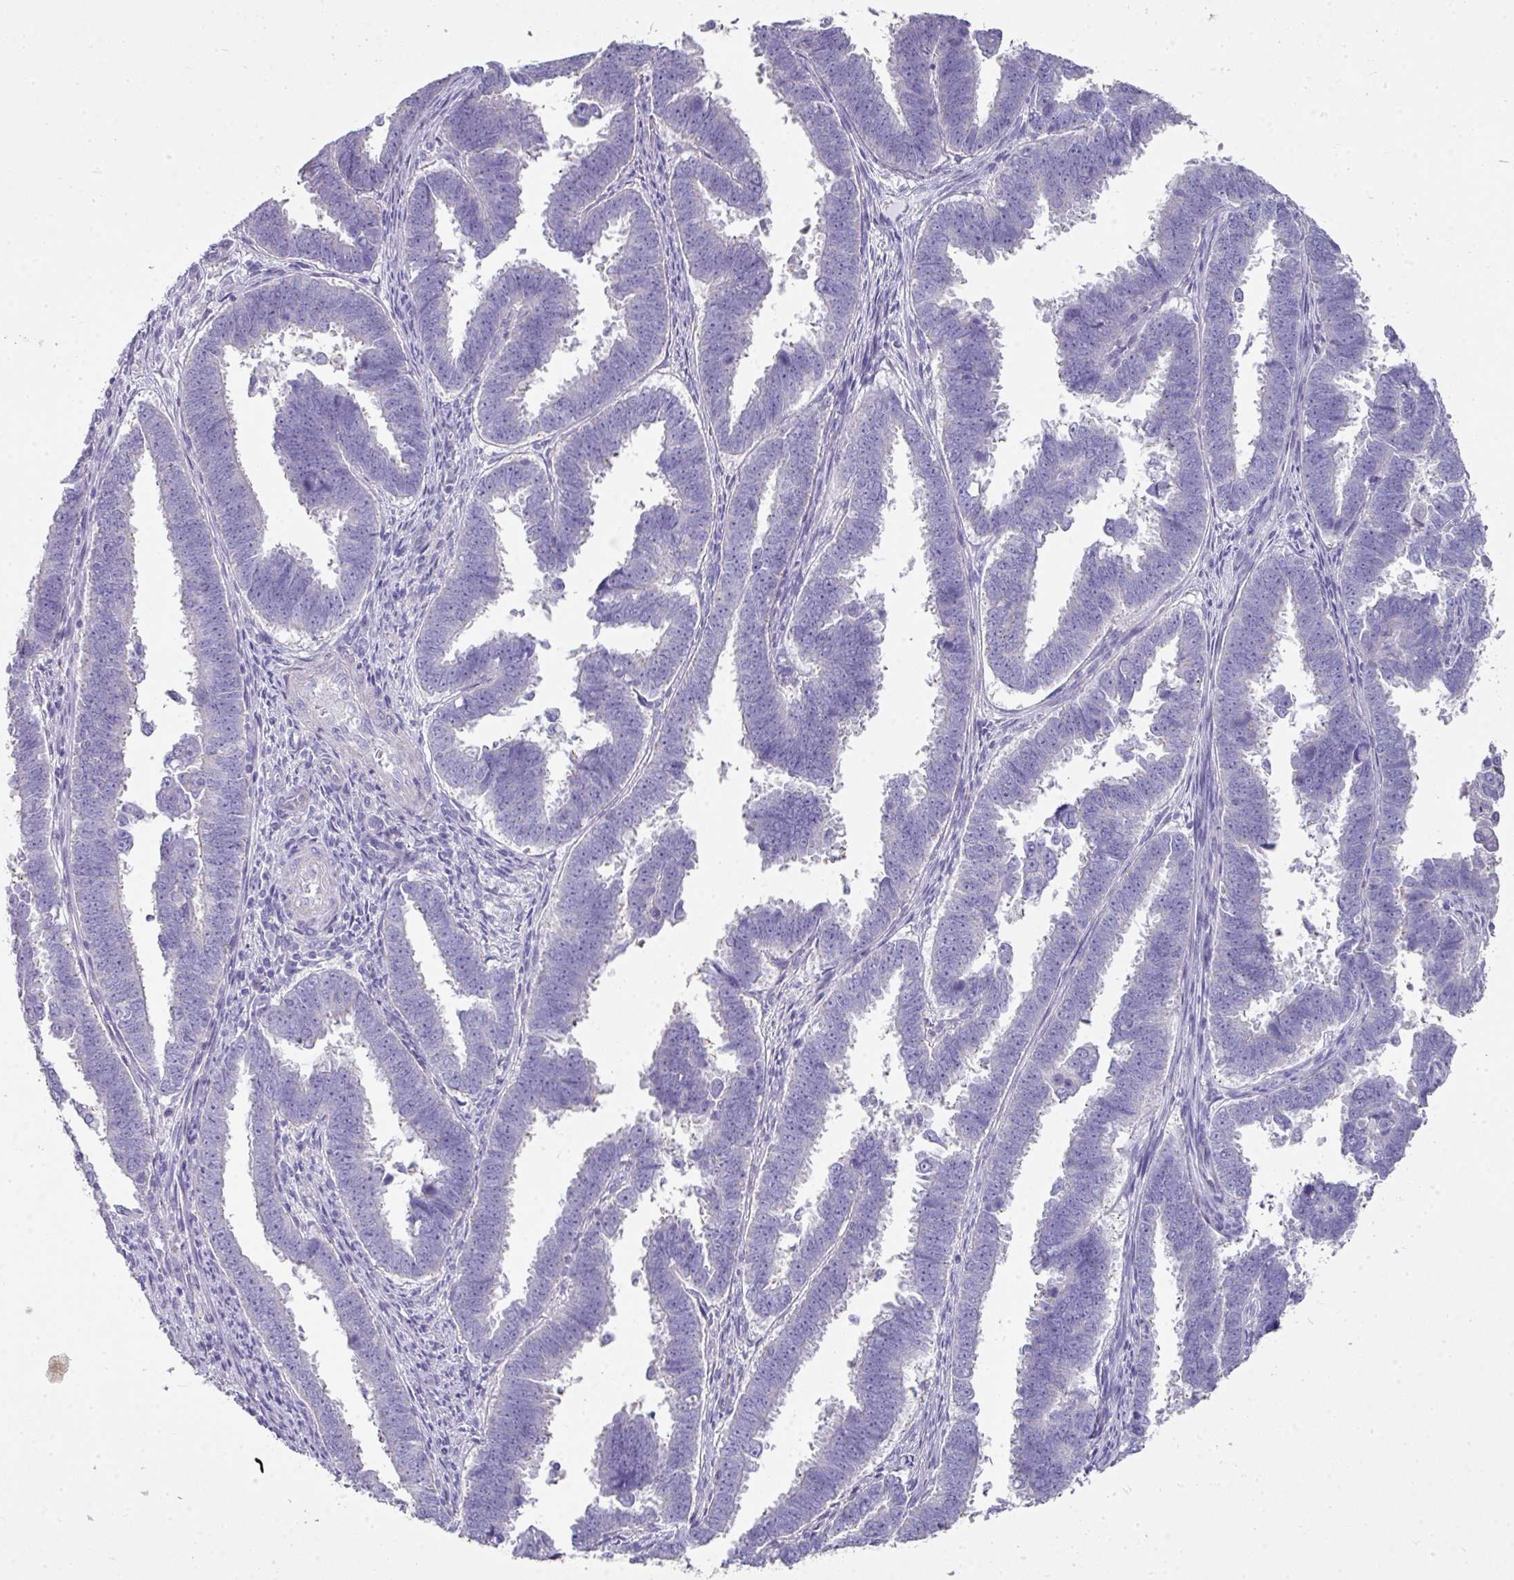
{"staining": {"intensity": "negative", "quantity": "none", "location": "none"}, "tissue": "endometrial cancer", "cell_type": "Tumor cells", "image_type": "cancer", "snomed": [{"axis": "morphology", "description": "Adenocarcinoma, NOS"}, {"axis": "topography", "description": "Endometrium"}], "caption": "This photomicrograph is of adenocarcinoma (endometrial) stained with immunohistochemistry (IHC) to label a protein in brown with the nuclei are counter-stained blue. There is no positivity in tumor cells.", "gene": "GLI4", "patient": {"sex": "female", "age": 75}}